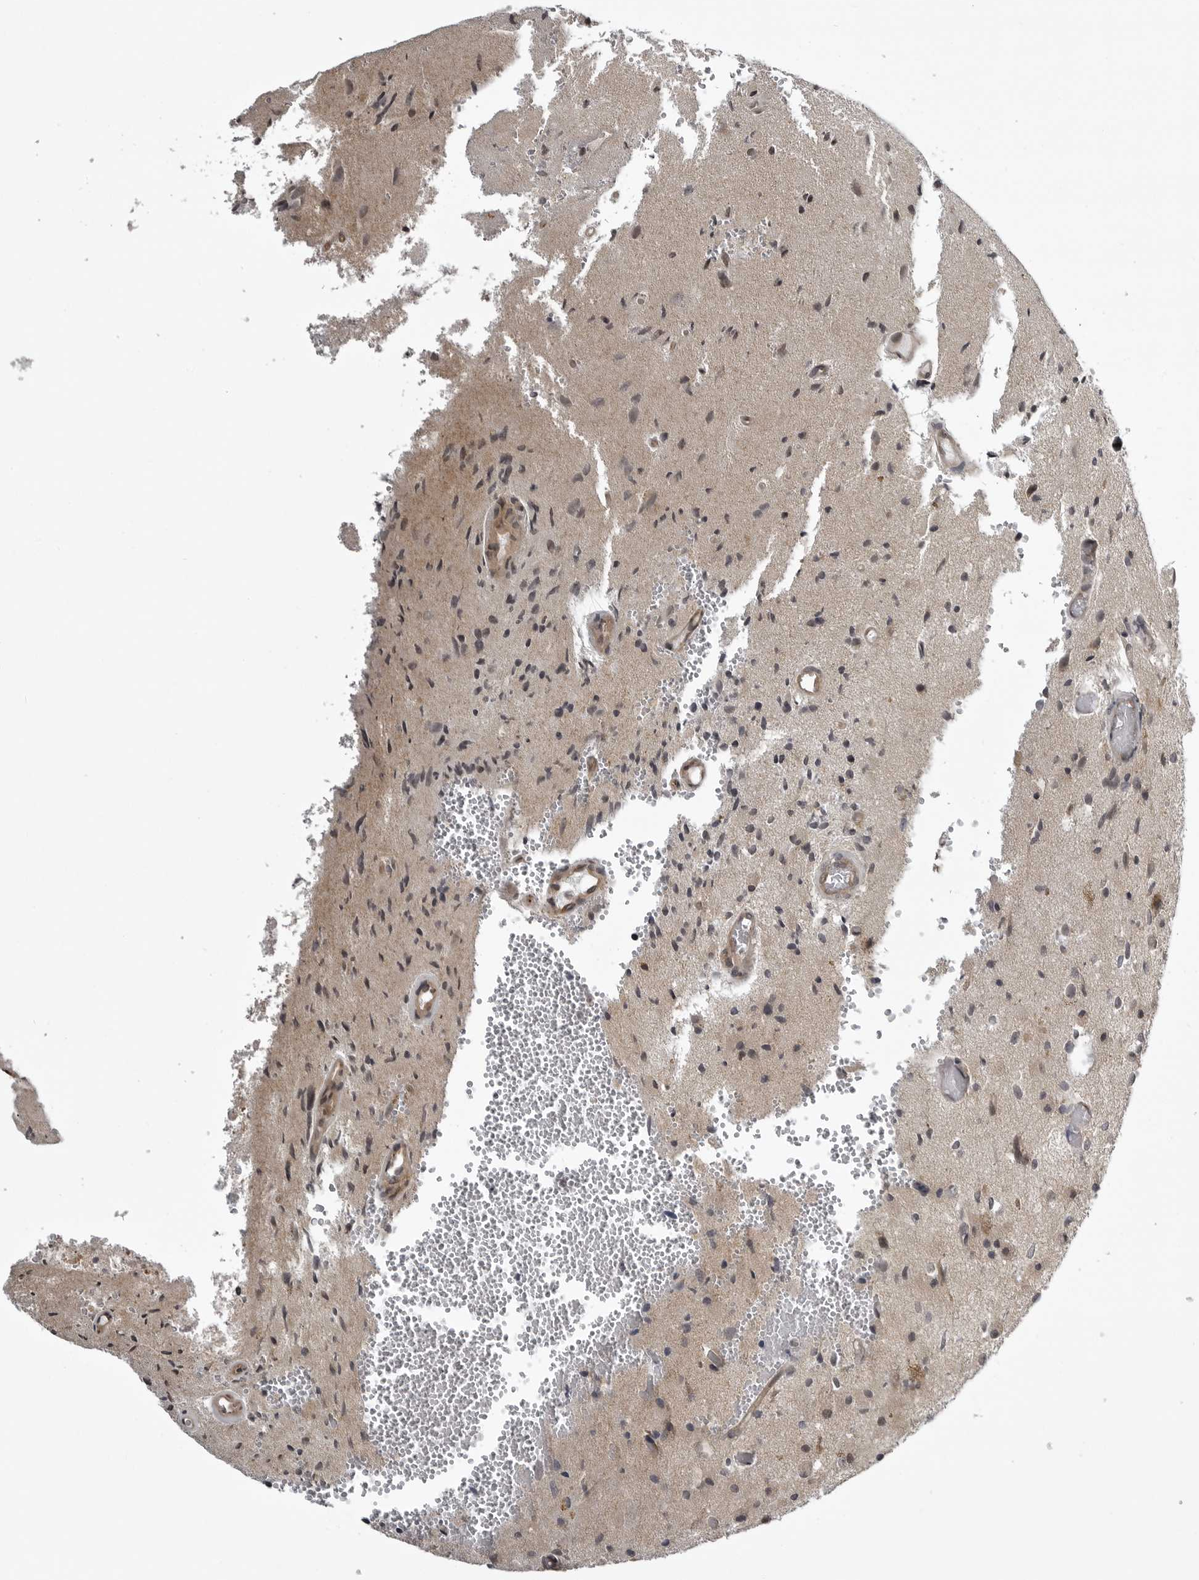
{"staining": {"intensity": "weak", "quantity": "<25%", "location": "nuclear"}, "tissue": "glioma", "cell_type": "Tumor cells", "image_type": "cancer", "snomed": [{"axis": "morphology", "description": "Normal tissue, NOS"}, {"axis": "morphology", "description": "Glioma, malignant, High grade"}, {"axis": "topography", "description": "Cerebral cortex"}], "caption": "Immunohistochemistry micrograph of human high-grade glioma (malignant) stained for a protein (brown), which demonstrates no expression in tumor cells. (Stains: DAB (3,3'-diaminobenzidine) immunohistochemistry with hematoxylin counter stain, Microscopy: brightfield microscopy at high magnification).", "gene": "SNX16", "patient": {"sex": "male", "age": 77}}